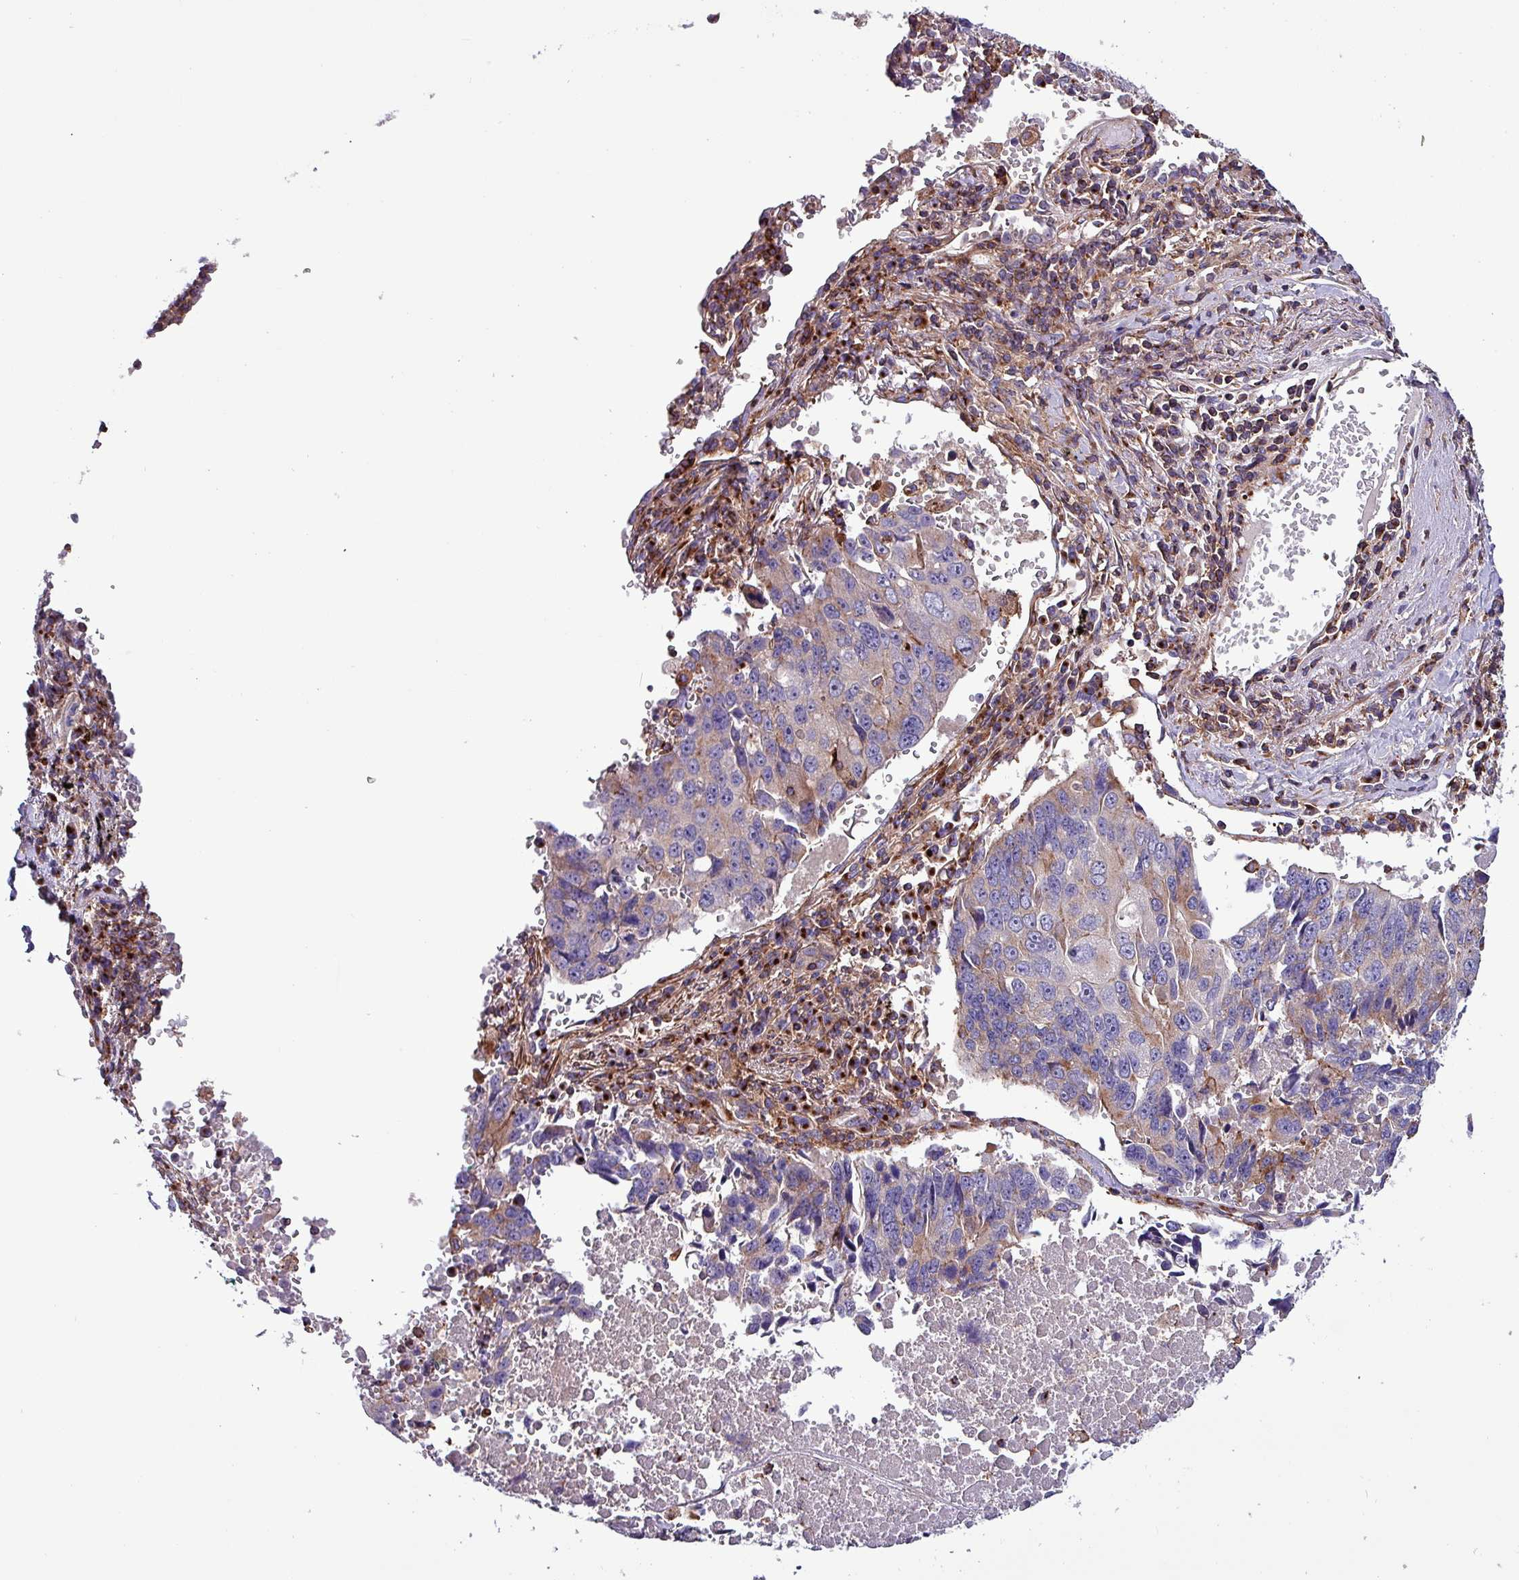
{"staining": {"intensity": "weak", "quantity": "<25%", "location": "cytoplasmic/membranous"}, "tissue": "lung cancer", "cell_type": "Tumor cells", "image_type": "cancer", "snomed": [{"axis": "morphology", "description": "Squamous cell carcinoma, NOS"}, {"axis": "topography", "description": "Lung"}], "caption": "Lung cancer was stained to show a protein in brown. There is no significant positivity in tumor cells. (Brightfield microscopy of DAB (3,3'-diaminobenzidine) immunohistochemistry (IHC) at high magnification).", "gene": "VAMP4", "patient": {"sex": "female", "age": 66}}